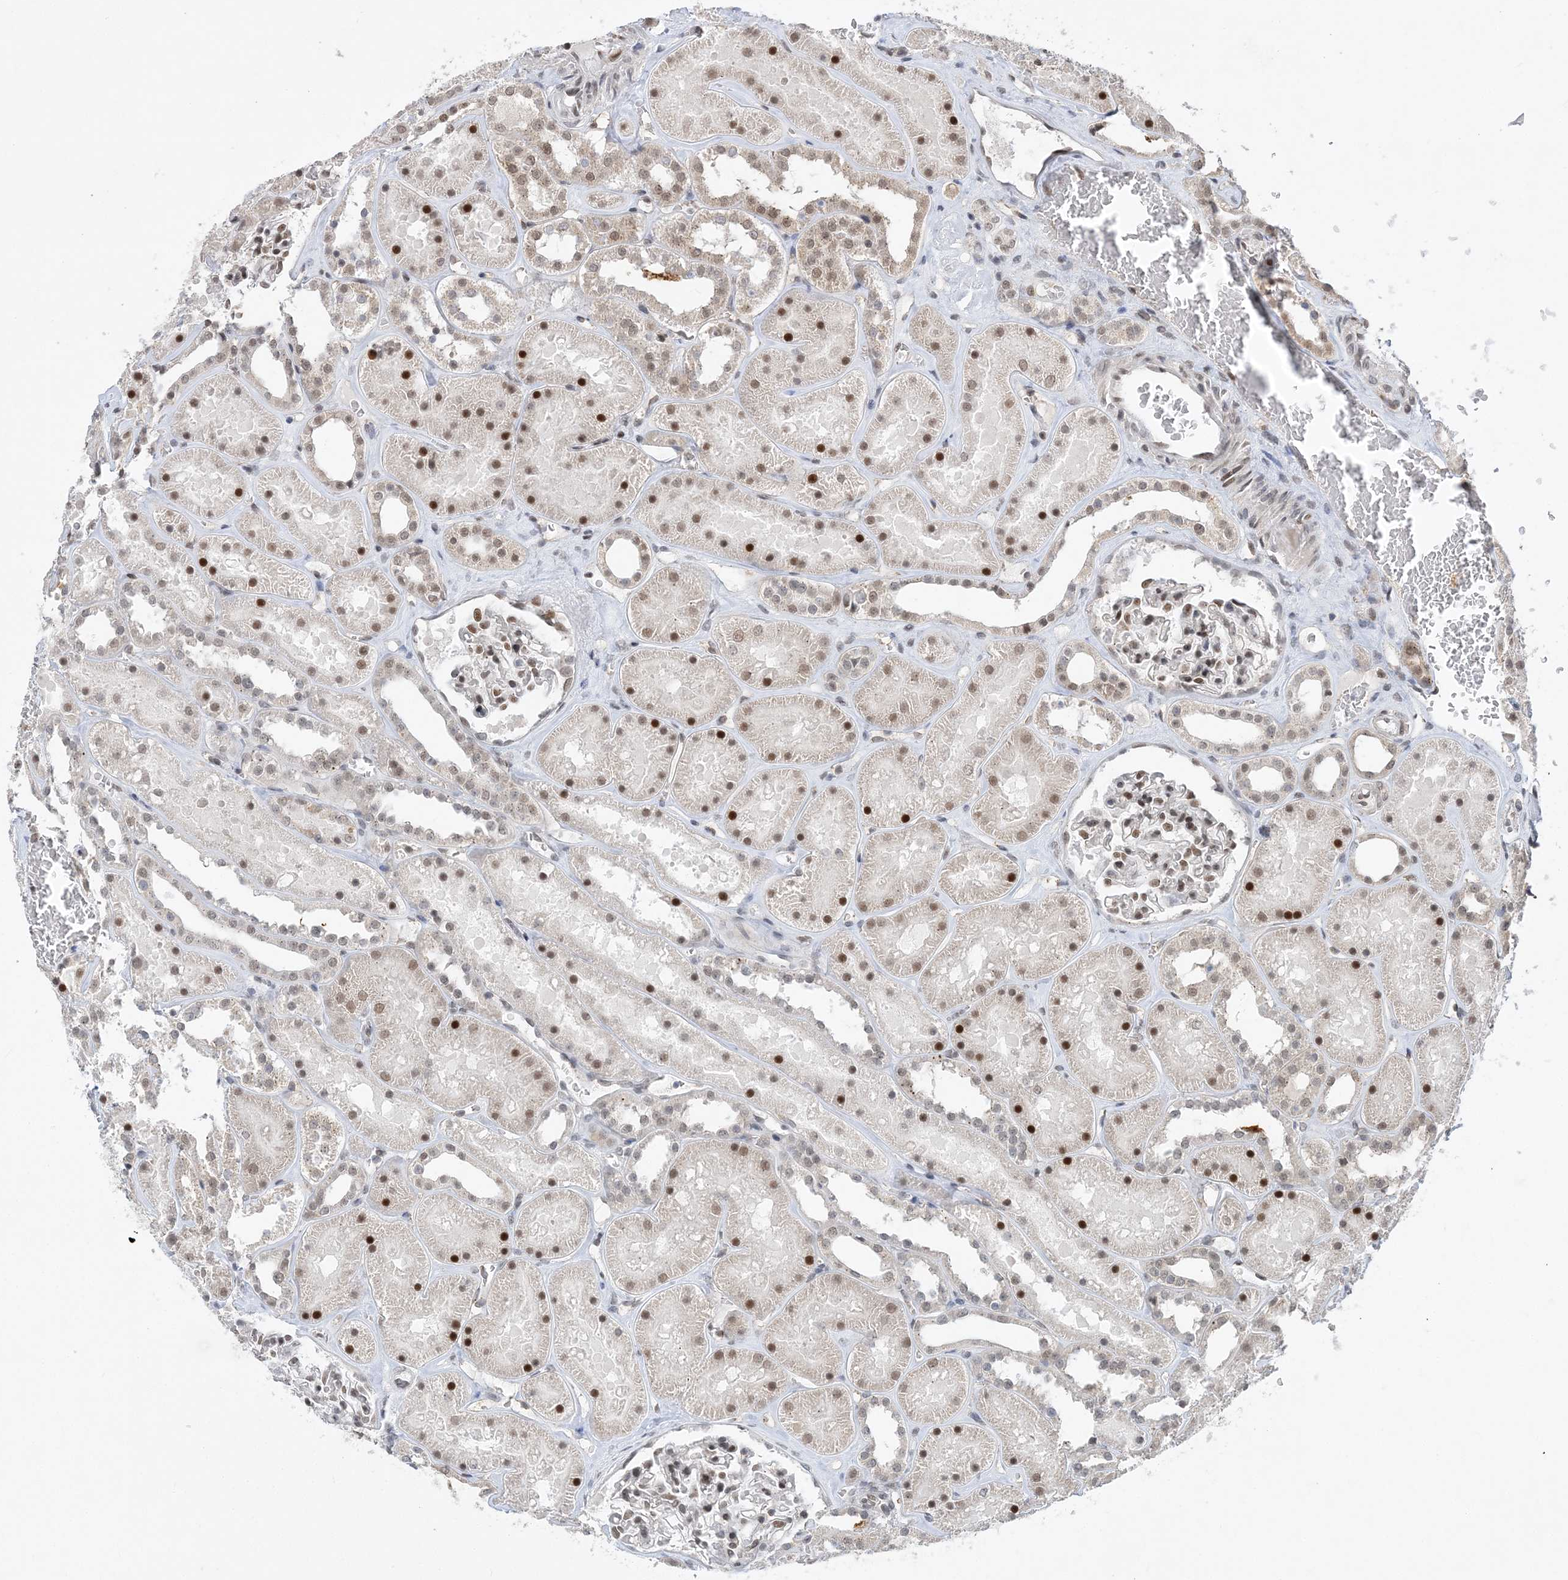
{"staining": {"intensity": "moderate", "quantity": "<25%", "location": "nuclear"}, "tissue": "kidney", "cell_type": "Cells in glomeruli", "image_type": "normal", "snomed": [{"axis": "morphology", "description": "Normal tissue, NOS"}, {"axis": "topography", "description": "Kidney"}], "caption": "Protein positivity by immunohistochemistry demonstrates moderate nuclear staining in approximately <25% of cells in glomeruli in unremarkable kidney.", "gene": "WAC", "patient": {"sex": "female", "age": 41}}